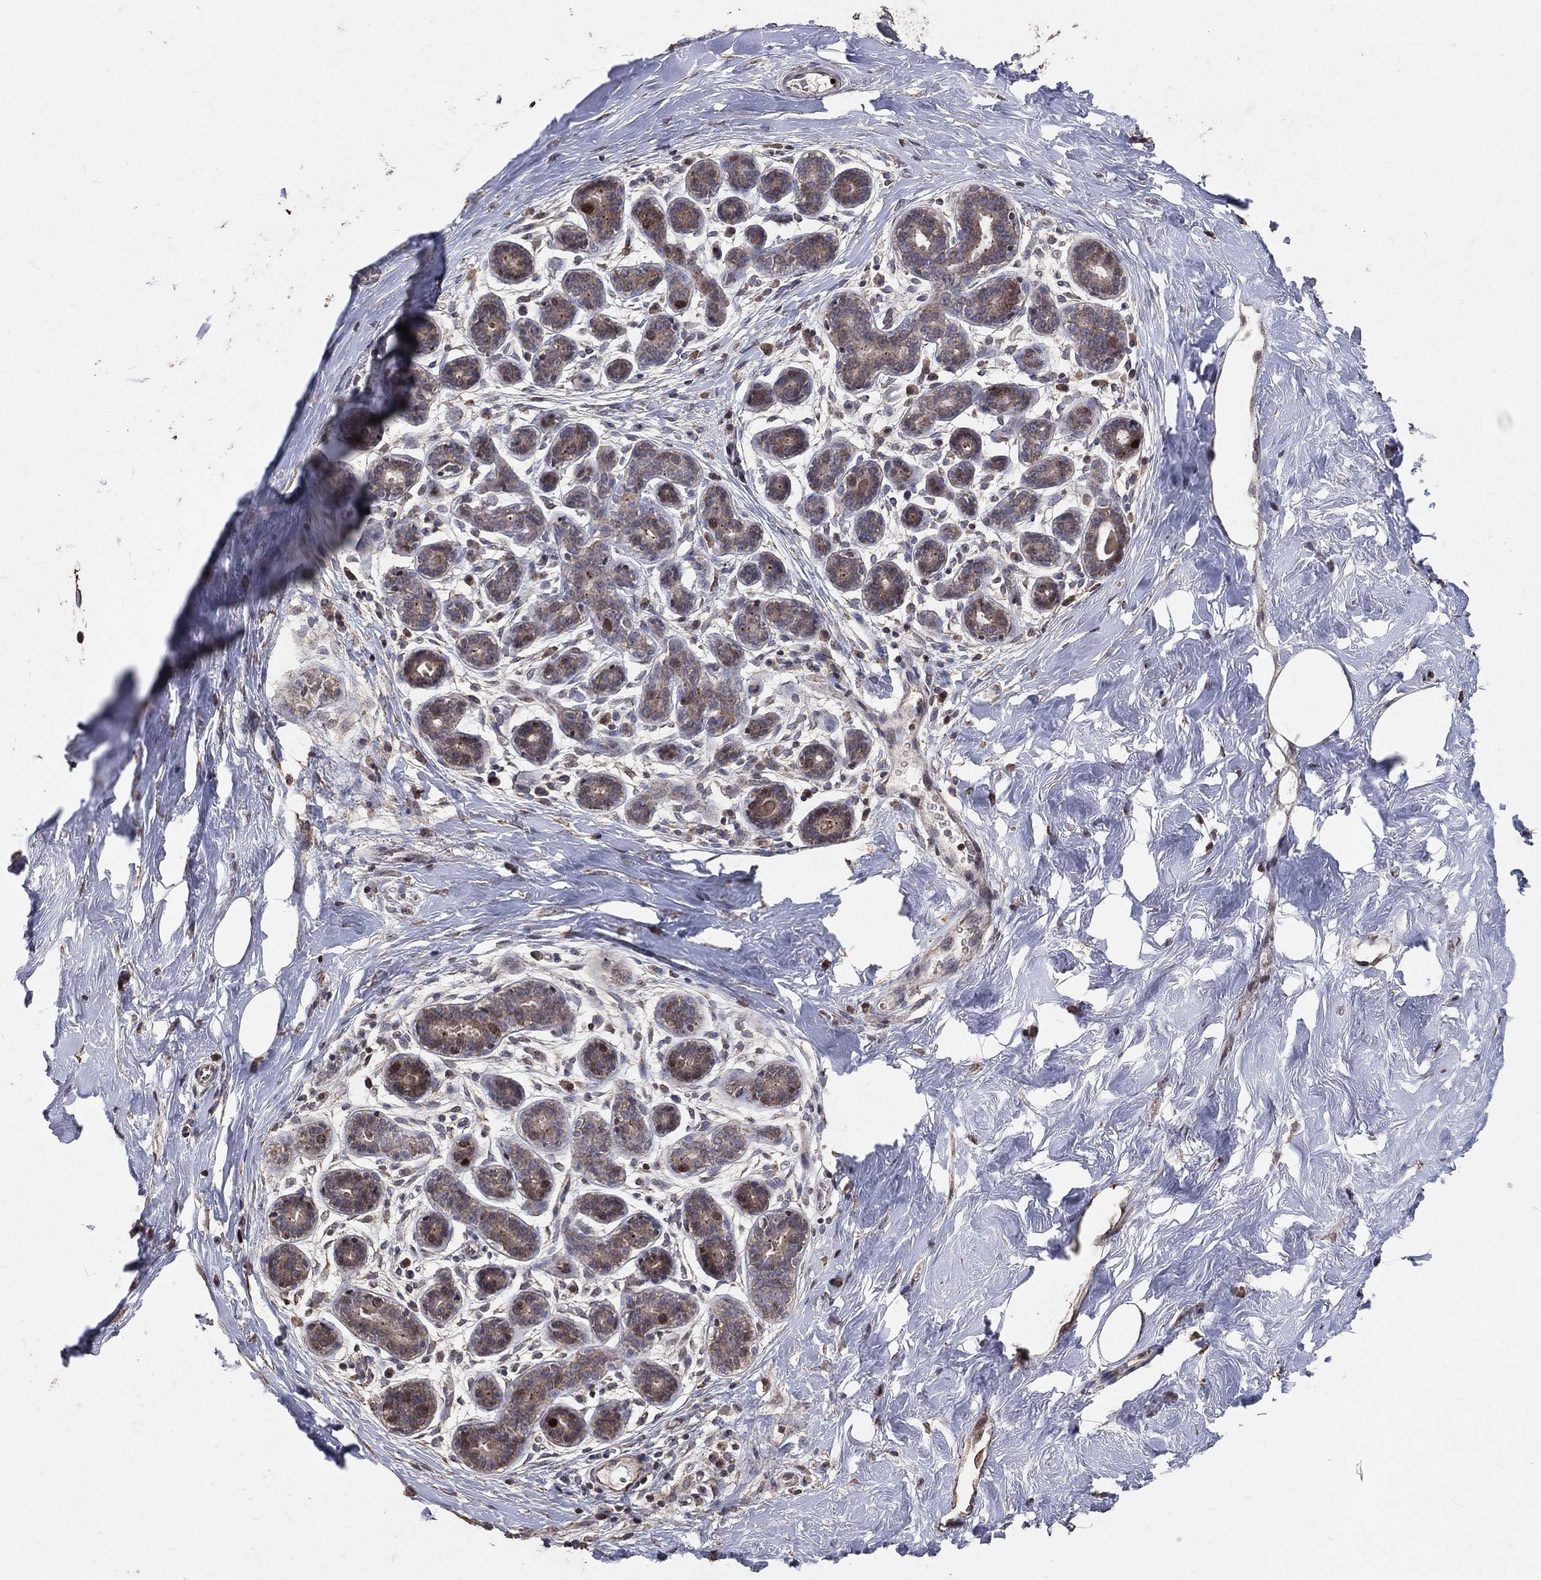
{"staining": {"intensity": "moderate", "quantity": ">75%", "location": "cytoplasmic/membranous"}, "tissue": "breast", "cell_type": "Glandular cells", "image_type": "normal", "snomed": [{"axis": "morphology", "description": "Normal tissue, NOS"}, {"axis": "topography", "description": "Breast"}], "caption": "Human breast stained with a brown dye displays moderate cytoplasmic/membranous positive positivity in approximately >75% of glandular cells.", "gene": "LY6K", "patient": {"sex": "female", "age": 43}}